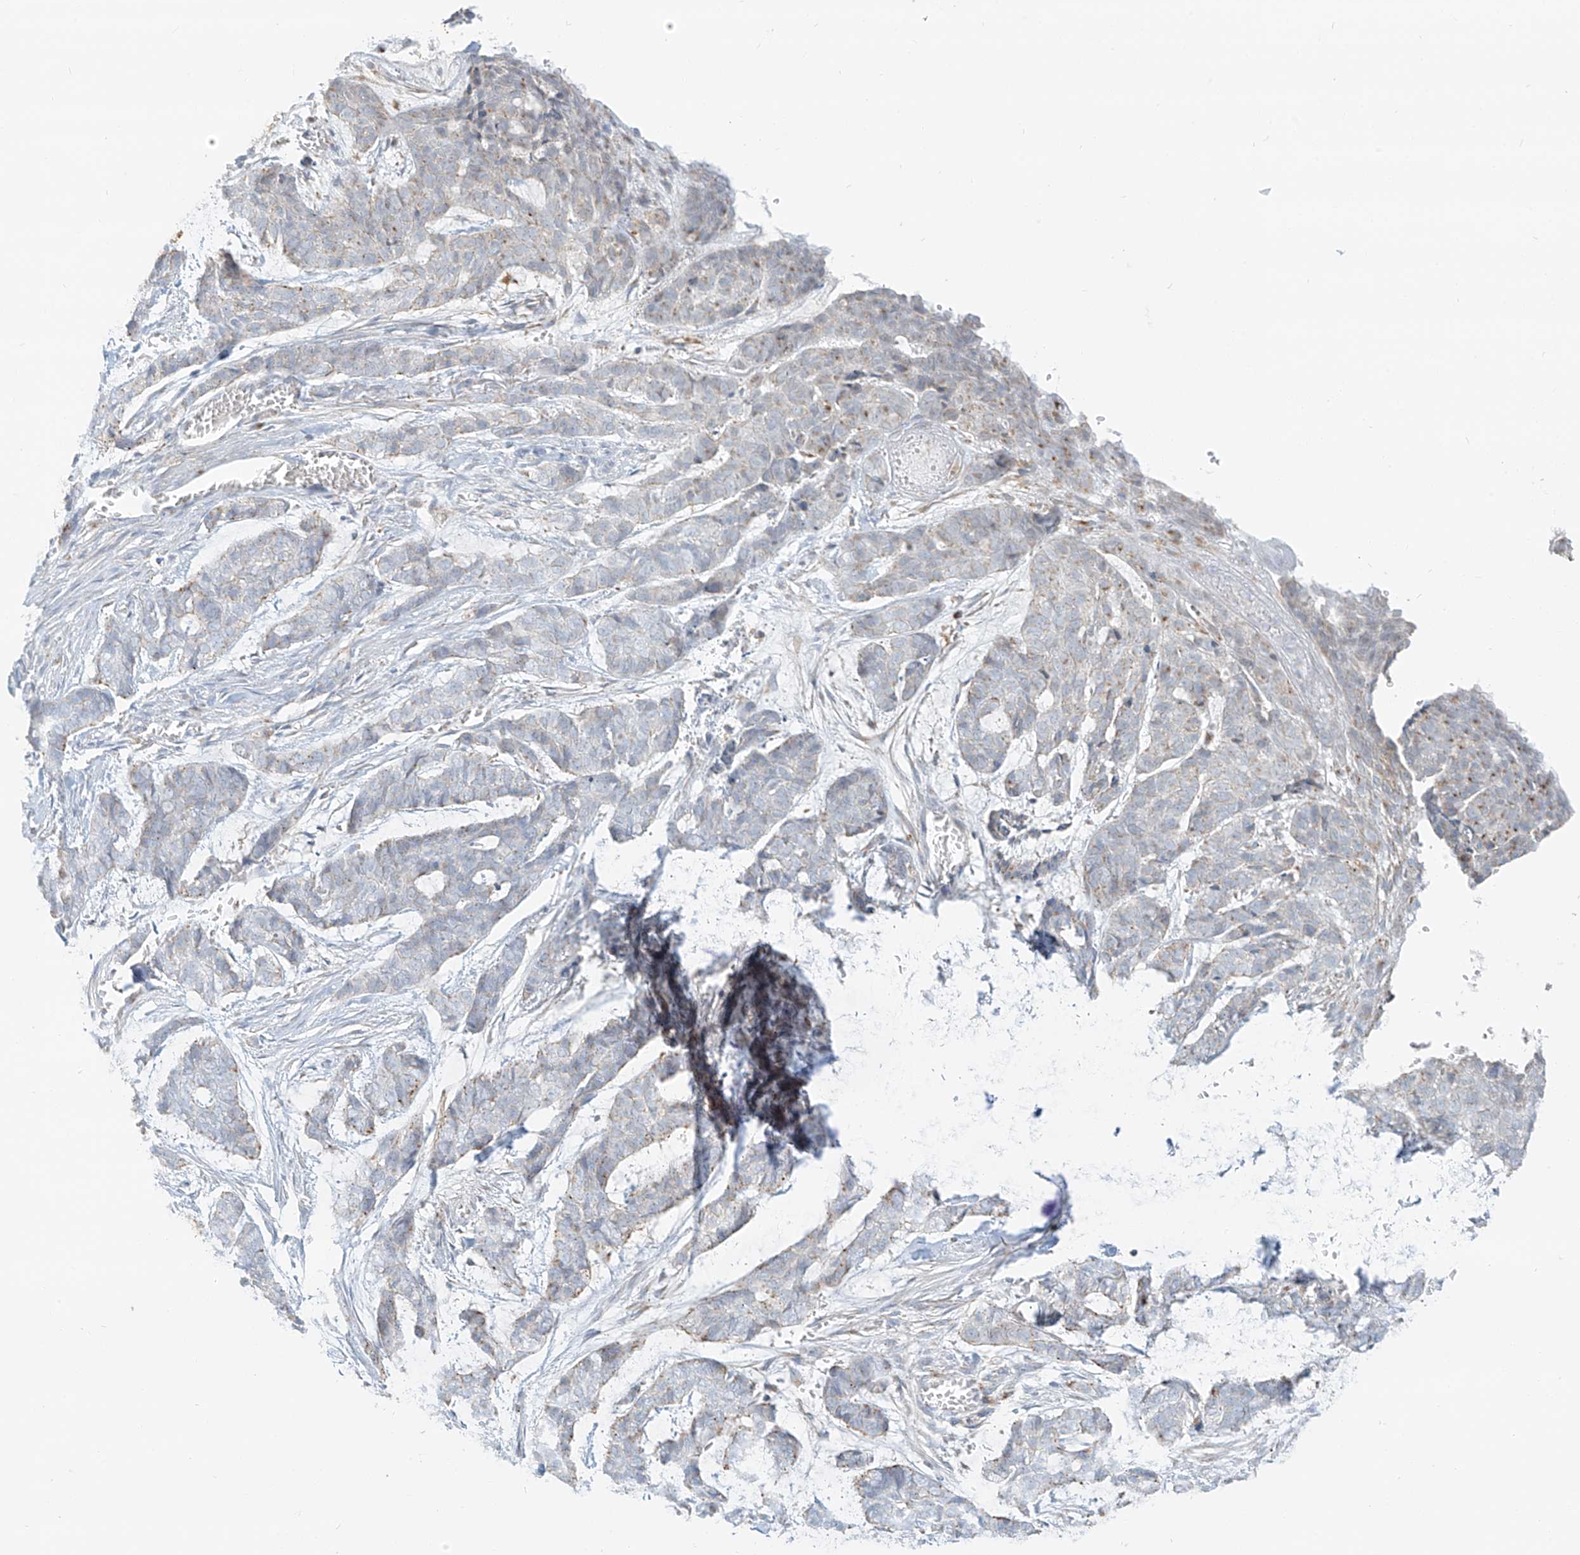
{"staining": {"intensity": "negative", "quantity": "none", "location": "none"}, "tissue": "skin cancer", "cell_type": "Tumor cells", "image_type": "cancer", "snomed": [{"axis": "morphology", "description": "Basal cell carcinoma"}, {"axis": "topography", "description": "Skin"}], "caption": "The photomicrograph exhibits no staining of tumor cells in skin basal cell carcinoma.", "gene": "SLC35F6", "patient": {"sex": "female", "age": 64}}